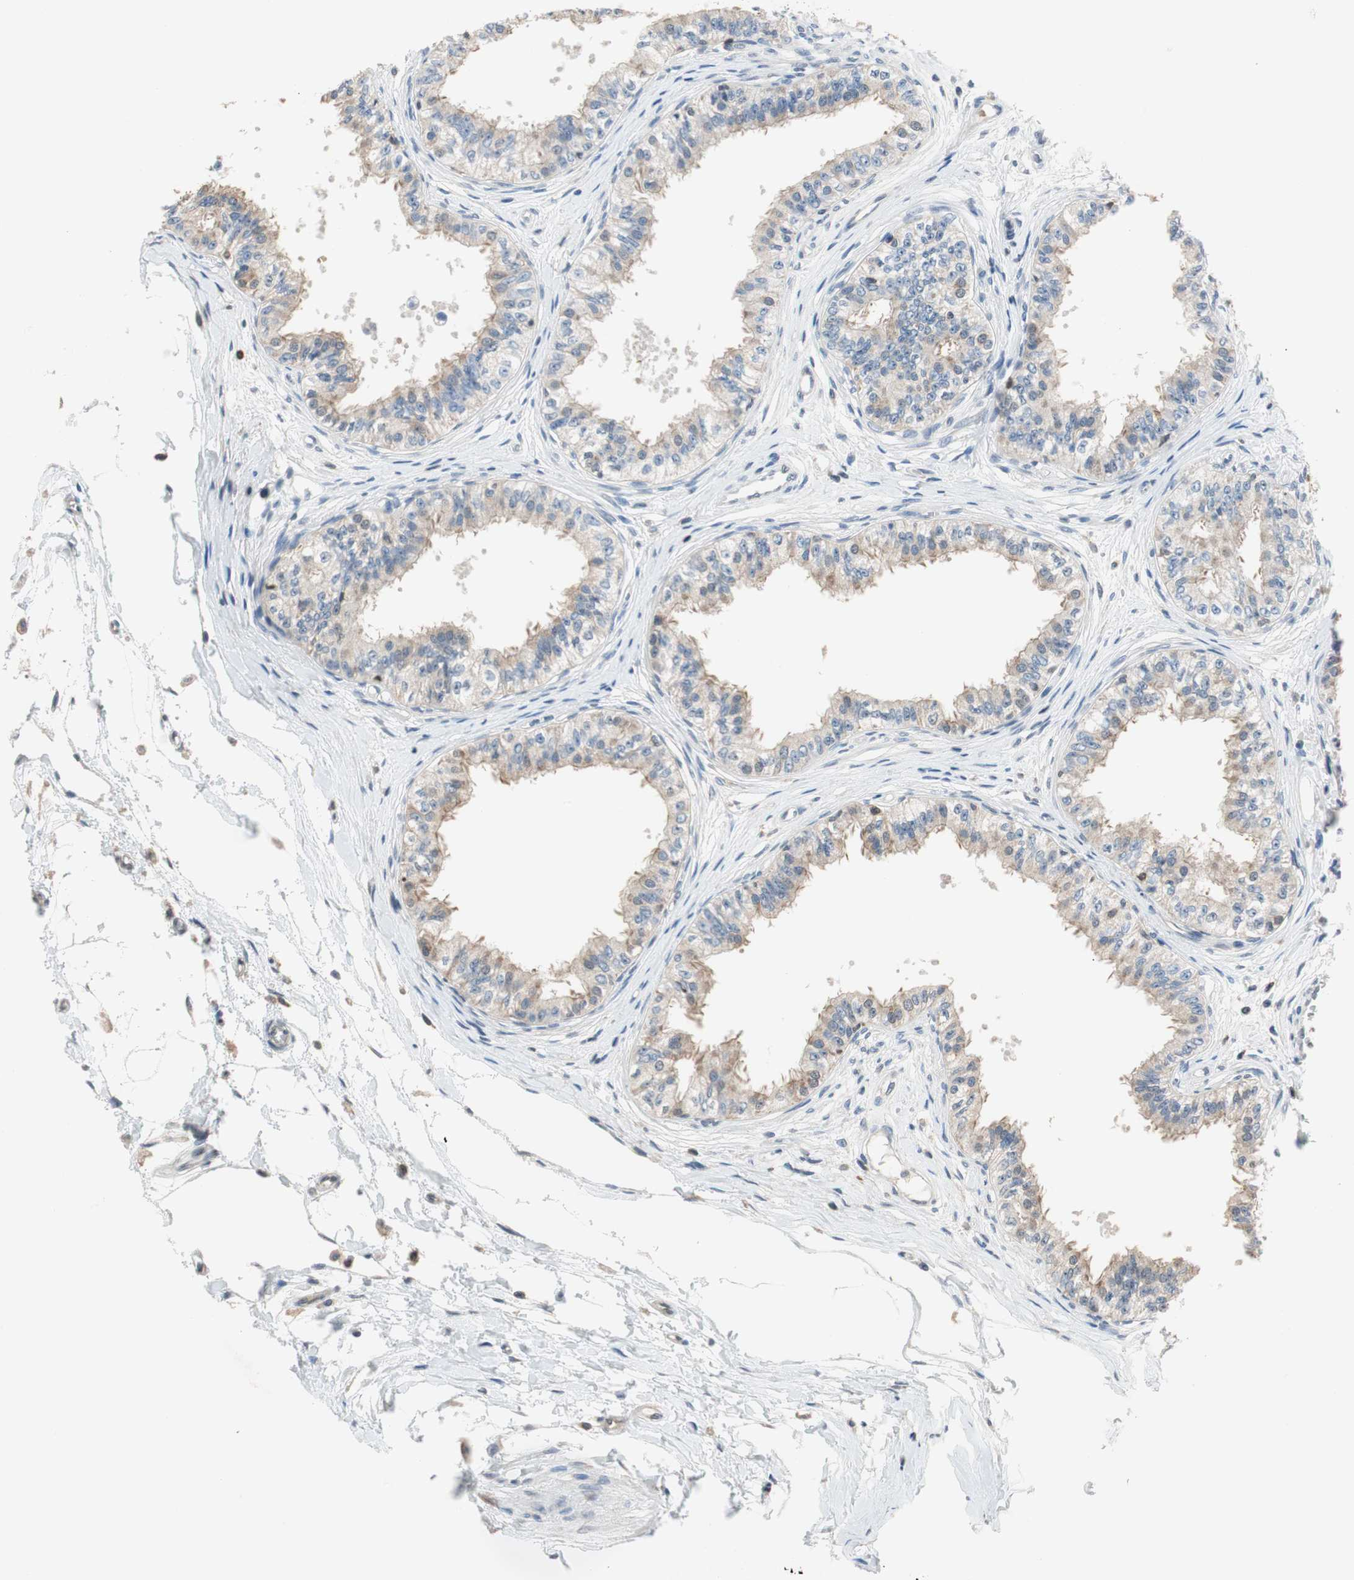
{"staining": {"intensity": "moderate", "quantity": "25%-75%", "location": "cytoplasmic/membranous"}, "tissue": "epididymis", "cell_type": "Glandular cells", "image_type": "normal", "snomed": [{"axis": "morphology", "description": "Normal tissue, NOS"}, {"axis": "topography", "description": "Soft tissue"}, {"axis": "topography", "description": "Epididymis"}], "caption": "Human epididymis stained with a protein marker demonstrates moderate staining in glandular cells.", "gene": "NFATC2", "patient": {"sex": "male", "age": 26}}